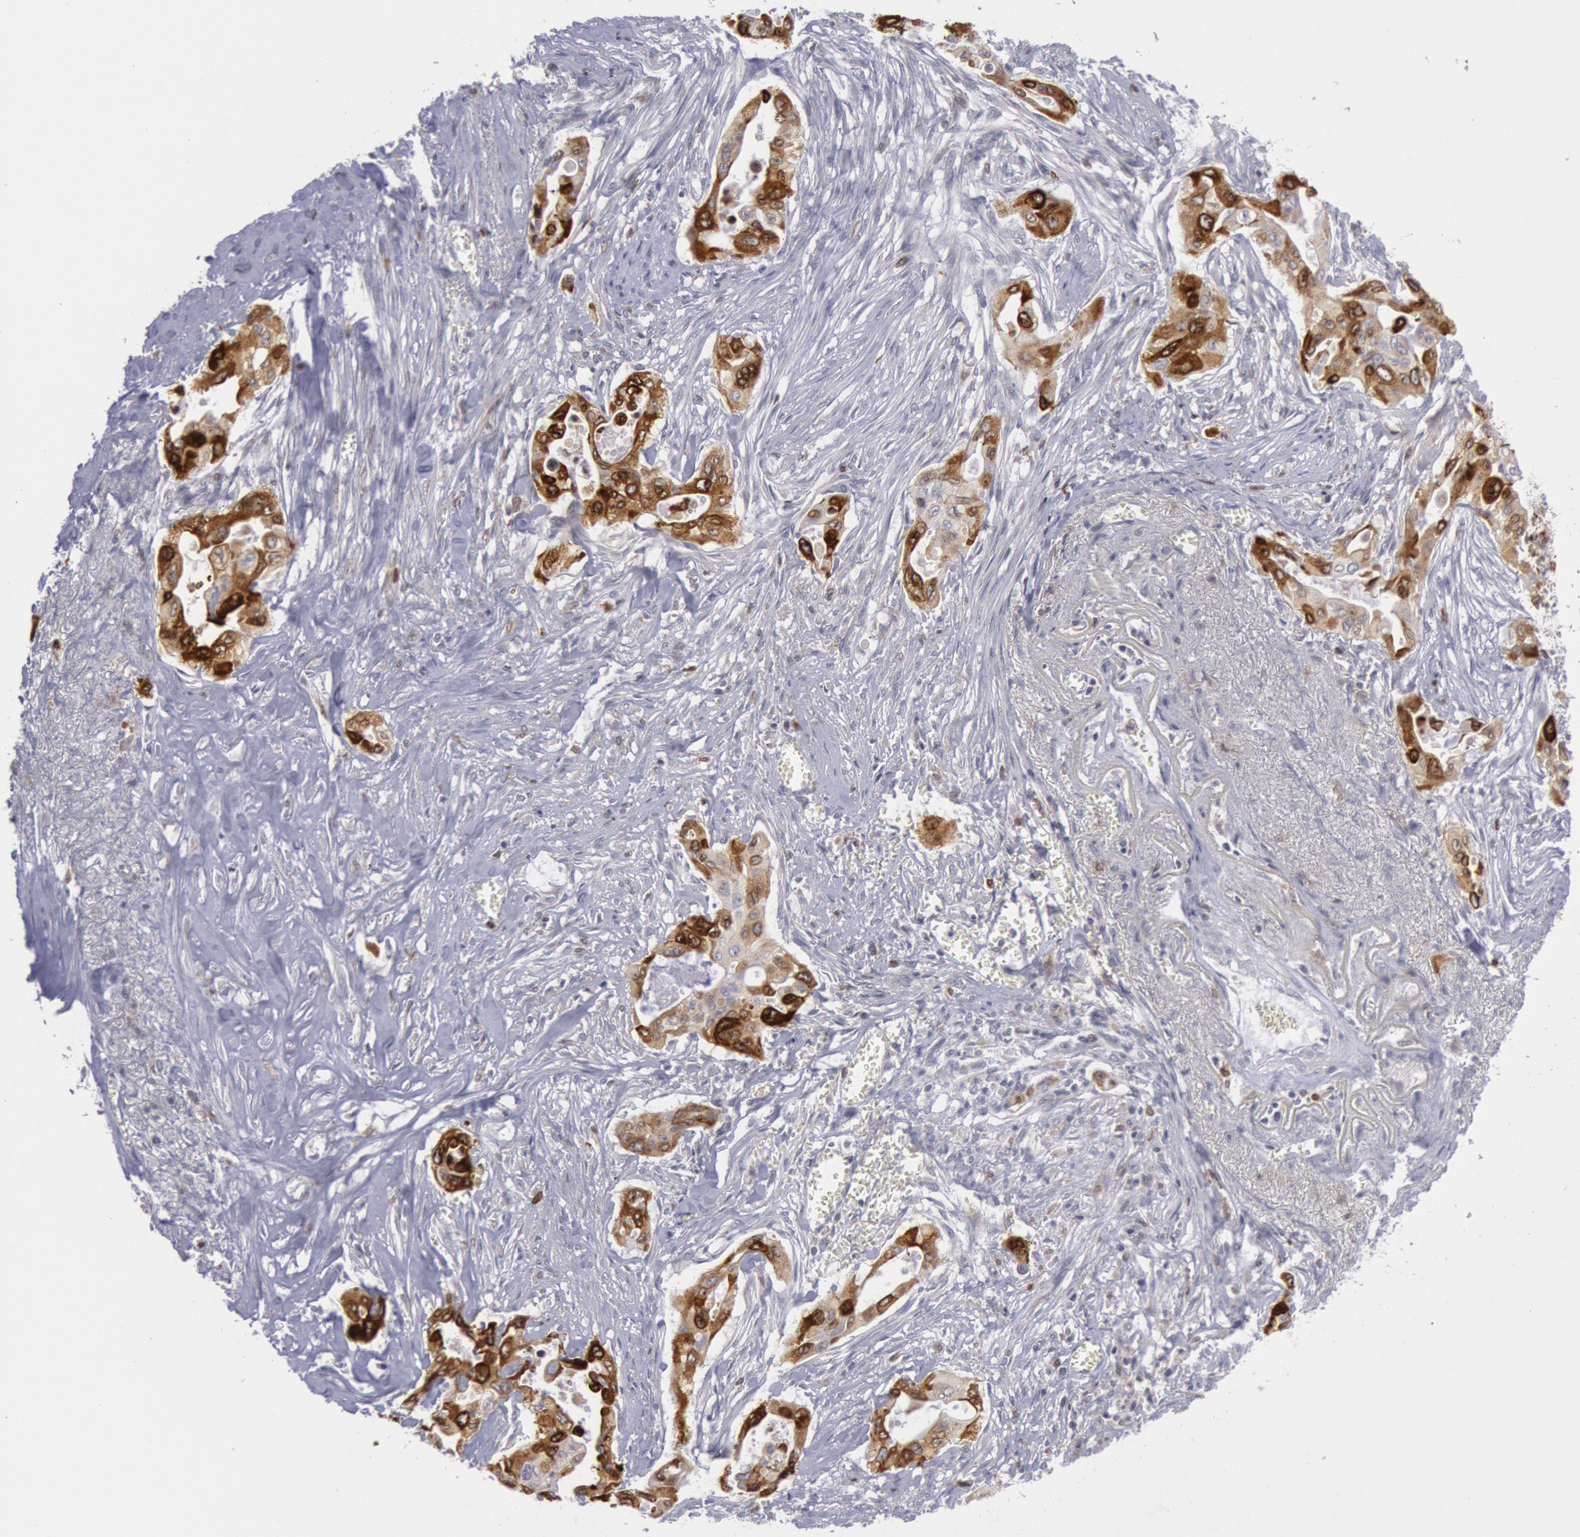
{"staining": {"intensity": "strong", "quantity": "25%-75%", "location": "cytoplasmic/membranous"}, "tissue": "pancreatic cancer", "cell_type": "Tumor cells", "image_type": "cancer", "snomed": [{"axis": "morphology", "description": "Adenocarcinoma, NOS"}, {"axis": "topography", "description": "Pancreas"}], "caption": "High-magnification brightfield microscopy of pancreatic adenocarcinoma stained with DAB (3,3'-diaminobenzidine) (brown) and counterstained with hematoxylin (blue). tumor cells exhibit strong cytoplasmic/membranous staining is appreciated in about25%-75% of cells. (Brightfield microscopy of DAB IHC at high magnification).", "gene": "PTGS2", "patient": {"sex": "male", "age": 77}}